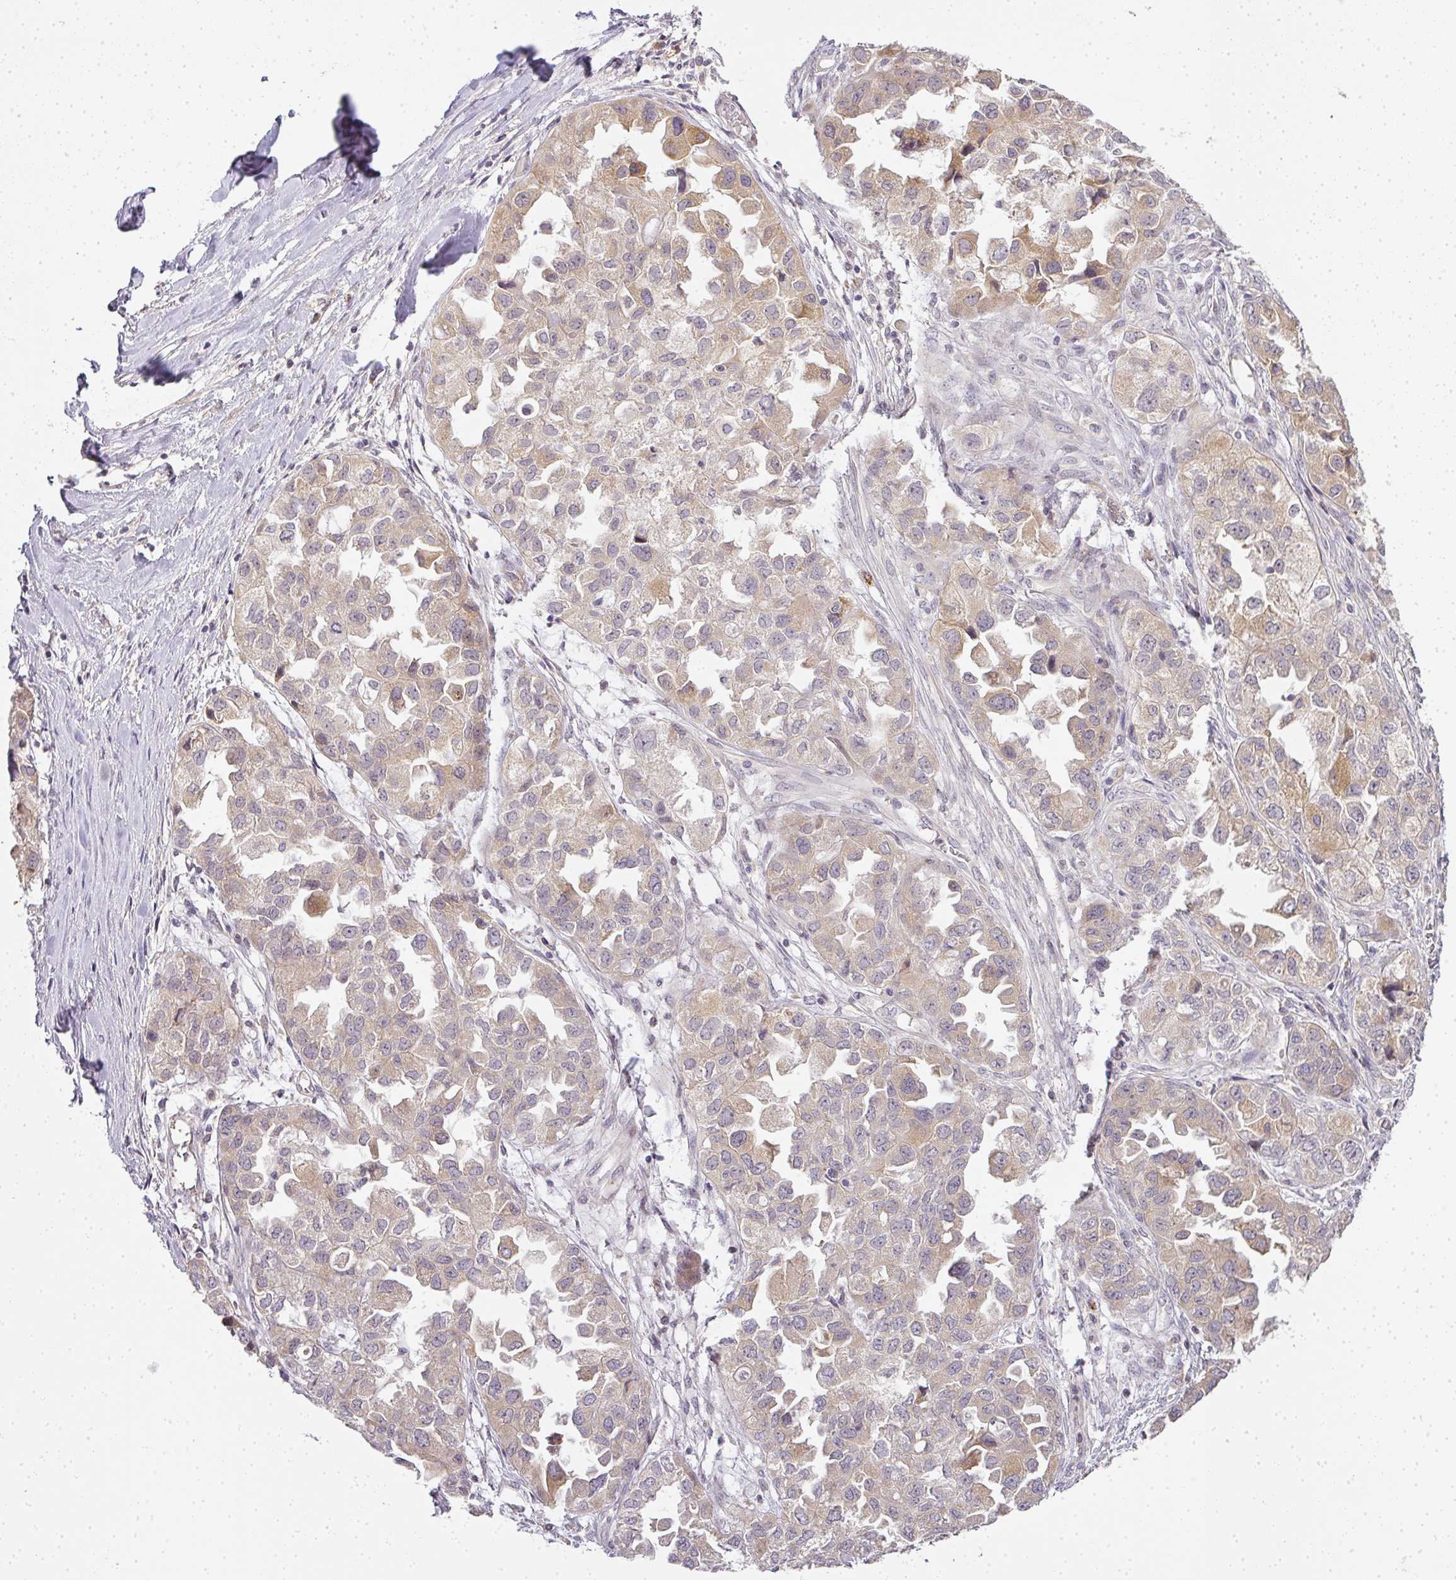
{"staining": {"intensity": "weak", "quantity": "25%-75%", "location": "cytoplasmic/membranous"}, "tissue": "ovarian cancer", "cell_type": "Tumor cells", "image_type": "cancer", "snomed": [{"axis": "morphology", "description": "Cystadenocarcinoma, serous, NOS"}, {"axis": "topography", "description": "Ovary"}], "caption": "Approximately 25%-75% of tumor cells in ovarian cancer (serous cystadenocarcinoma) display weak cytoplasmic/membranous protein staining as visualized by brown immunohistochemical staining.", "gene": "MED19", "patient": {"sex": "female", "age": 84}}